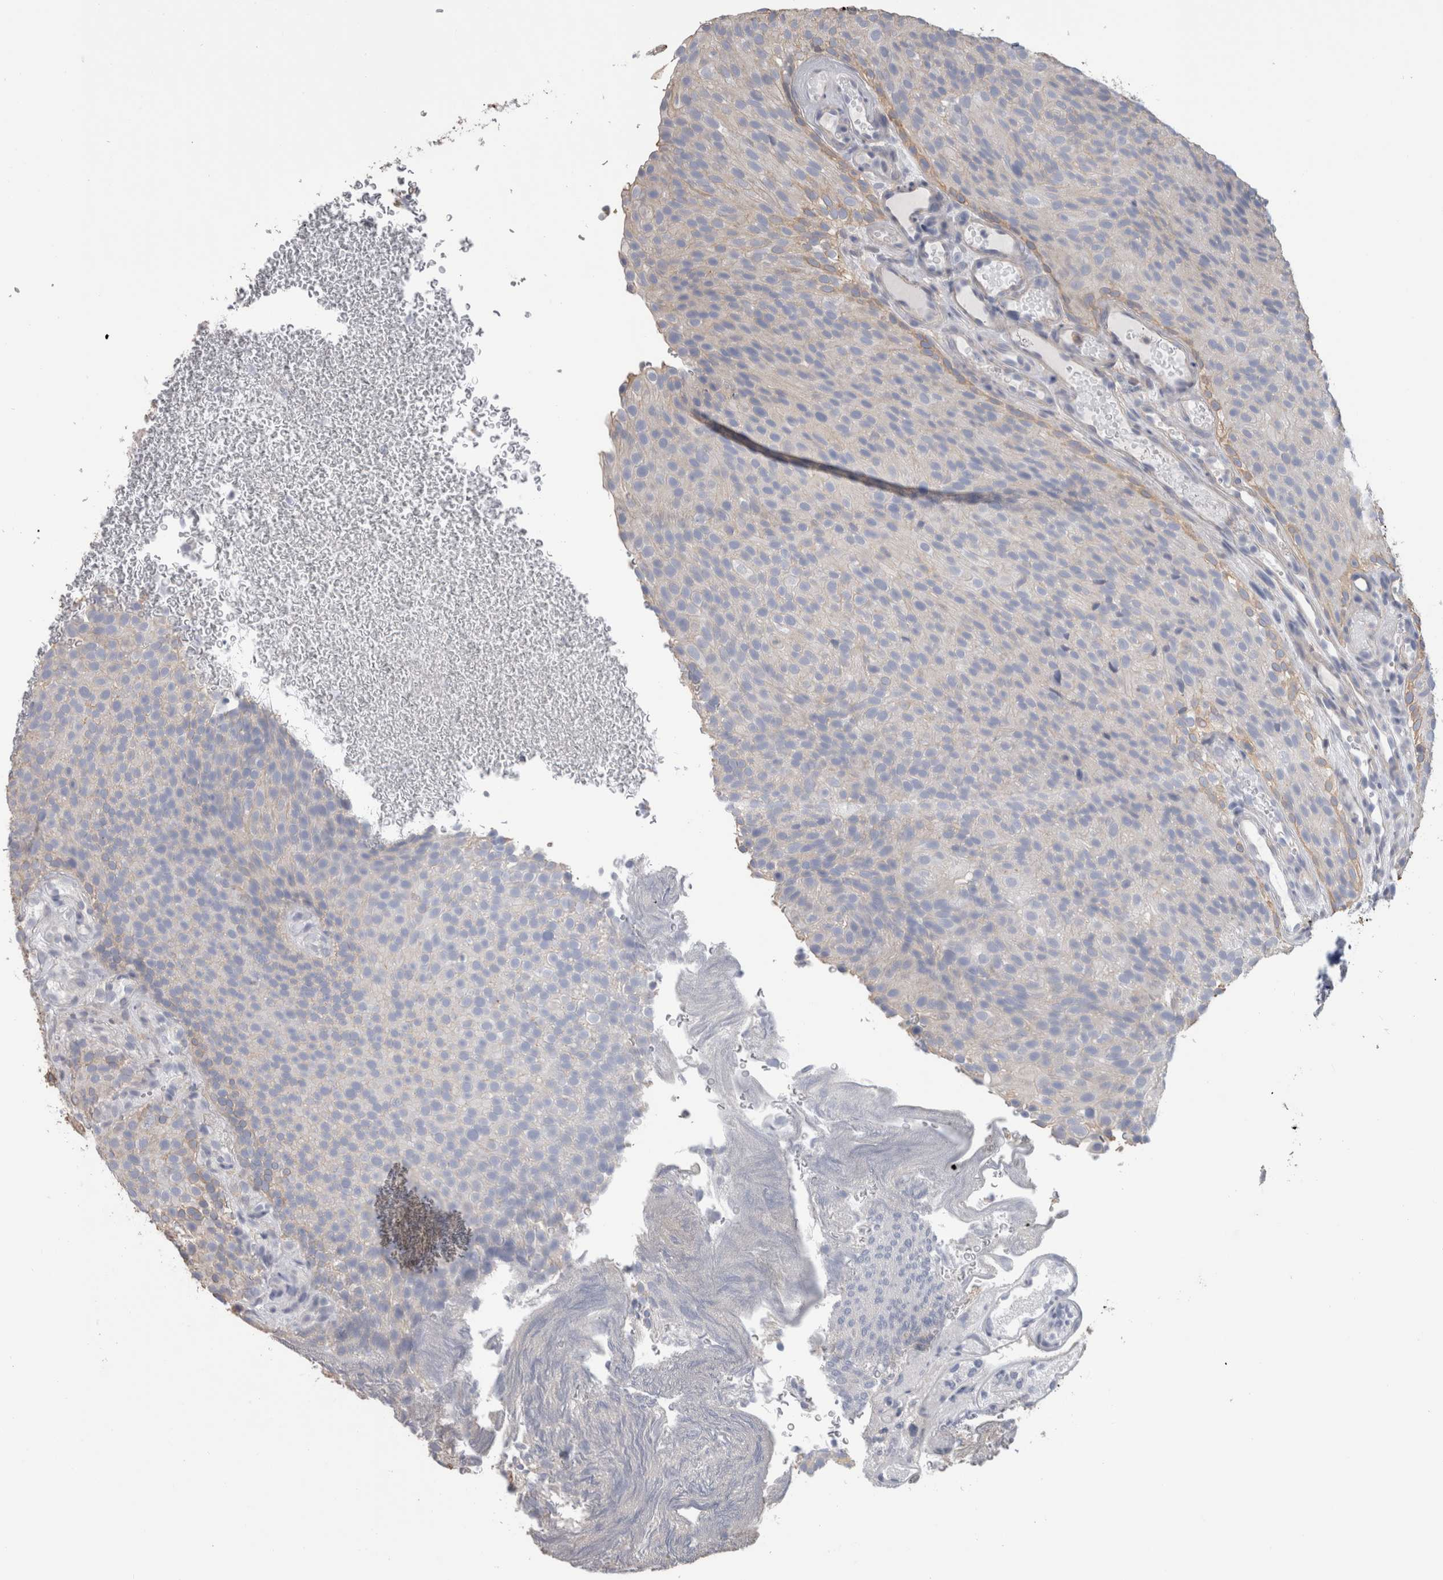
{"staining": {"intensity": "weak", "quantity": "<25%", "location": "cytoplasmic/membranous"}, "tissue": "urothelial cancer", "cell_type": "Tumor cells", "image_type": "cancer", "snomed": [{"axis": "morphology", "description": "Urothelial carcinoma, Low grade"}, {"axis": "topography", "description": "Urinary bladder"}], "caption": "The IHC micrograph has no significant expression in tumor cells of urothelial carcinoma (low-grade) tissue.", "gene": "SCRN1", "patient": {"sex": "male", "age": 78}}